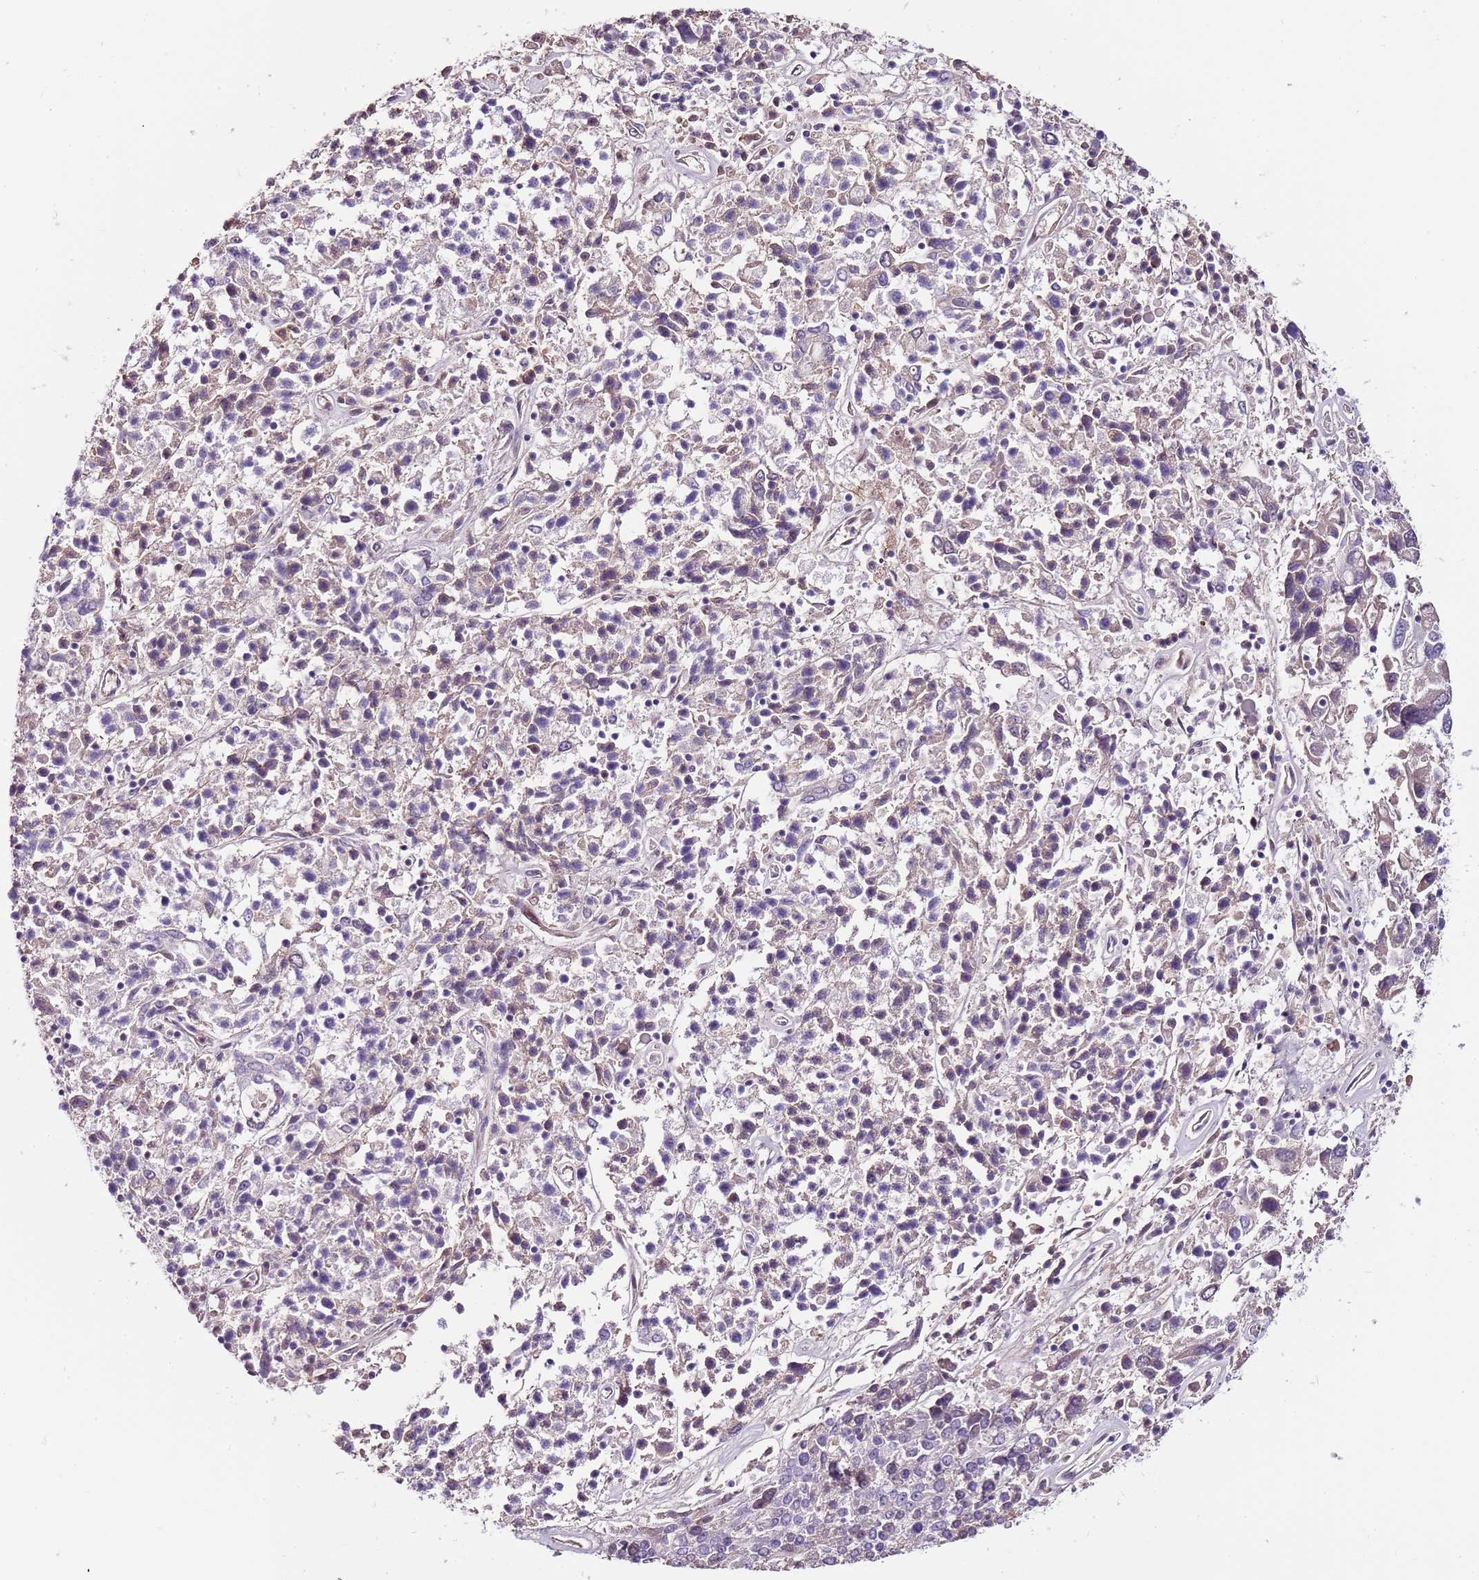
{"staining": {"intensity": "negative", "quantity": "none", "location": "none"}, "tissue": "ovarian cancer", "cell_type": "Tumor cells", "image_type": "cancer", "snomed": [{"axis": "morphology", "description": "Carcinoma, endometroid"}, {"axis": "topography", "description": "Ovary"}], "caption": "IHC photomicrograph of human ovarian endometroid carcinoma stained for a protein (brown), which demonstrates no staining in tumor cells.", "gene": "NKX2-3", "patient": {"sex": "female", "age": 62}}